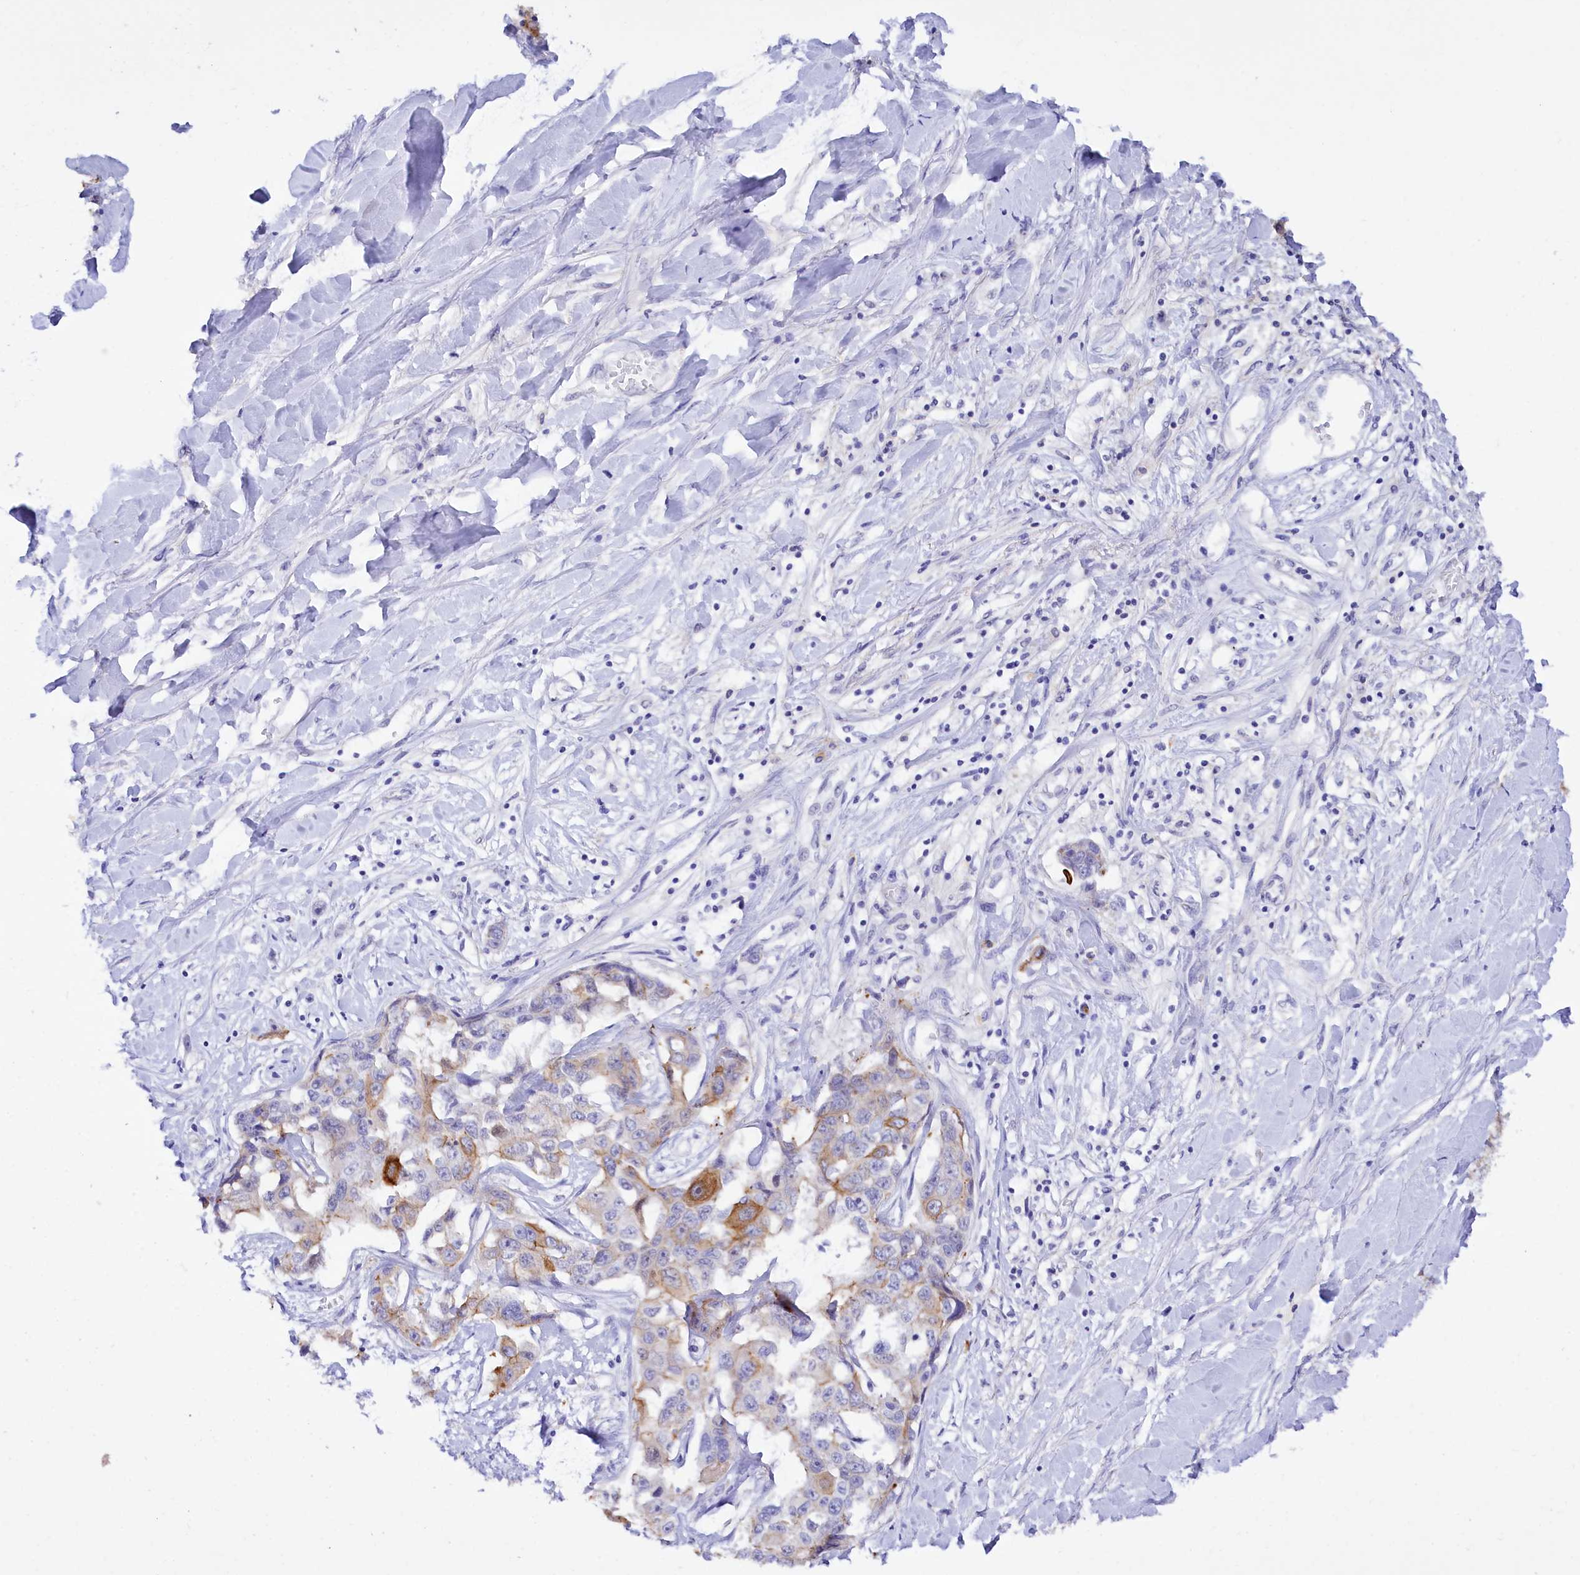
{"staining": {"intensity": "moderate", "quantity": "<25%", "location": "cytoplasmic/membranous"}, "tissue": "liver cancer", "cell_type": "Tumor cells", "image_type": "cancer", "snomed": [{"axis": "morphology", "description": "Cholangiocarcinoma"}, {"axis": "topography", "description": "Liver"}], "caption": "Immunohistochemical staining of human cholangiocarcinoma (liver) shows low levels of moderate cytoplasmic/membranous protein staining in about <25% of tumor cells.", "gene": "FAAP20", "patient": {"sex": "male", "age": 59}}